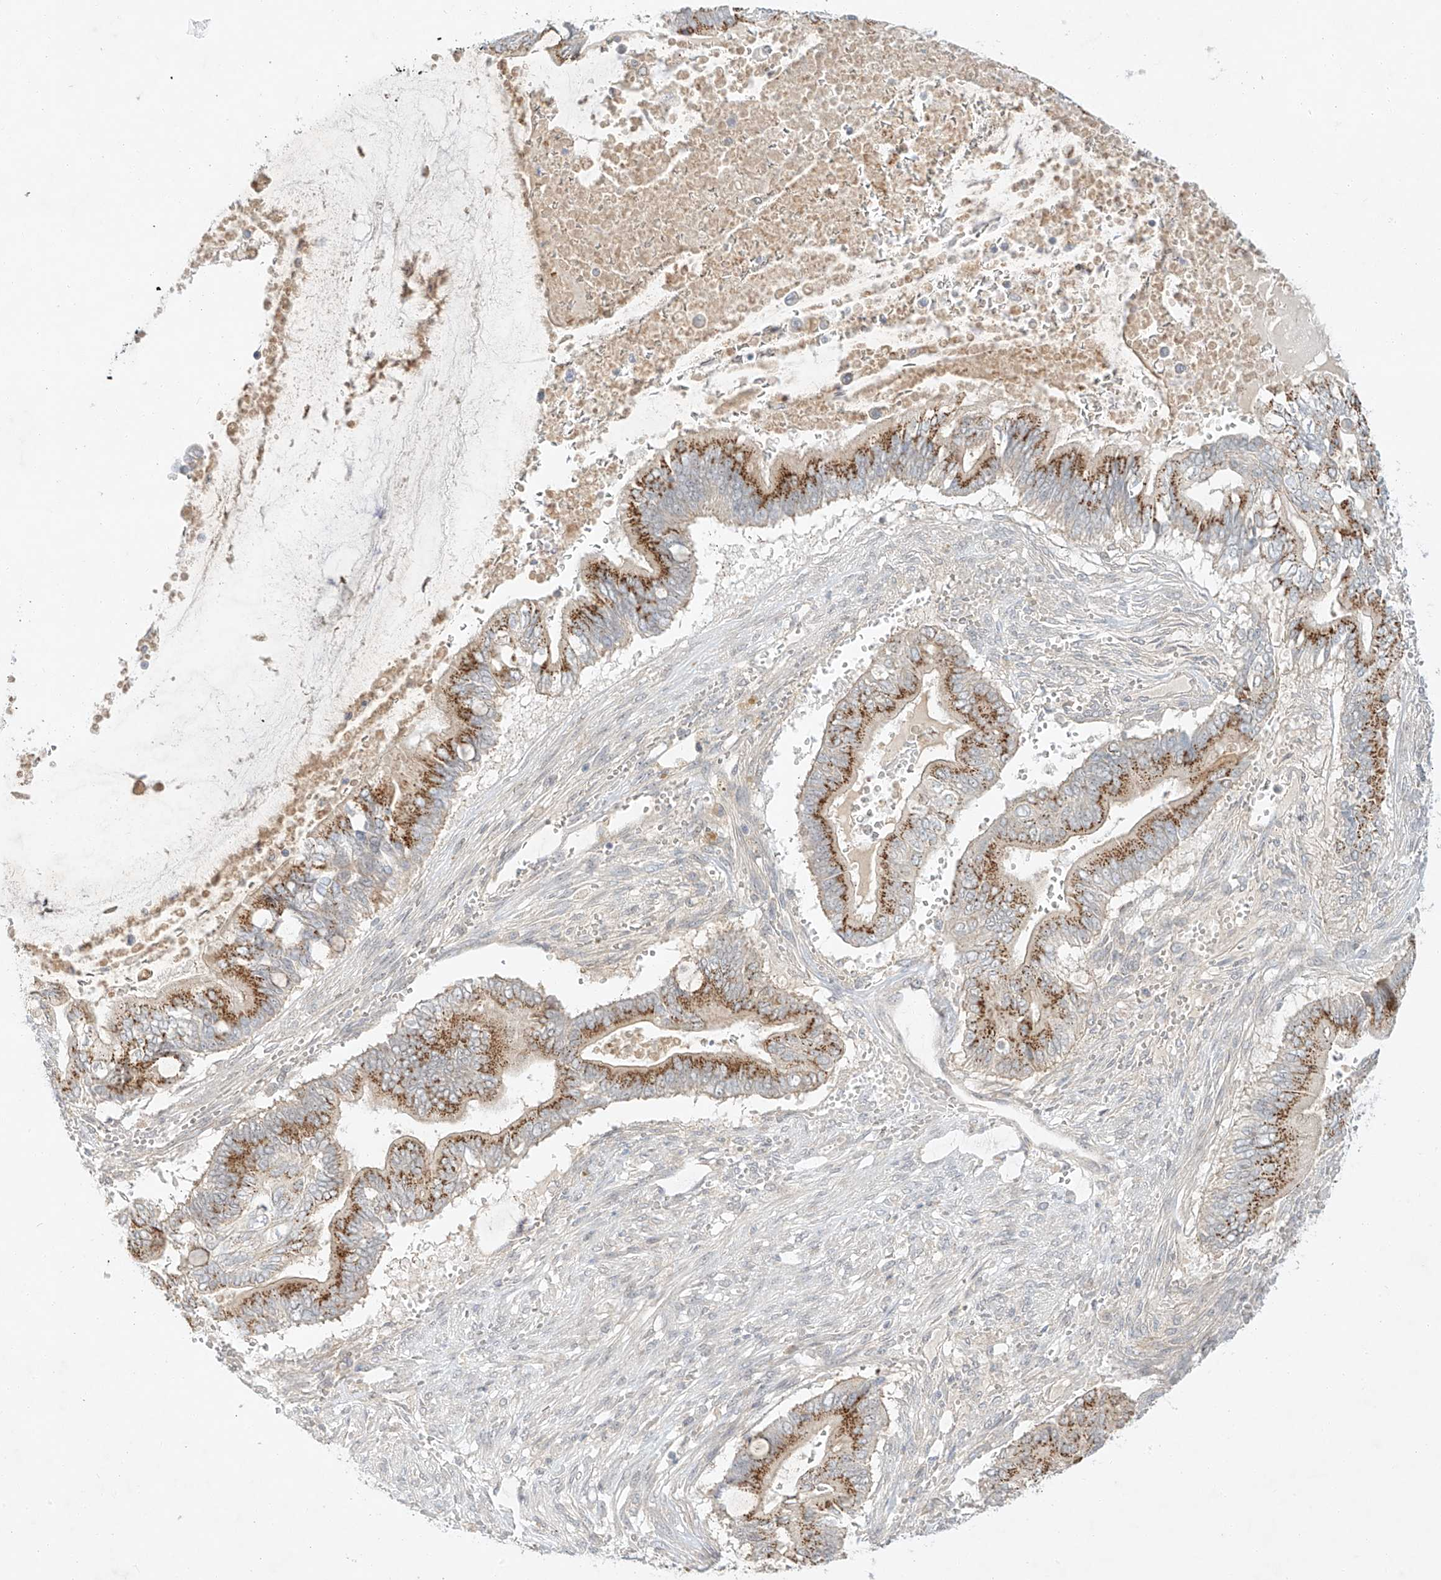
{"staining": {"intensity": "moderate", "quantity": ">75%", "location": "cytoplasmic/membranous"}, "tissue": "pancreatic cancer", "cell_type": "Tumor cells", "image_type": "cancer", "snomed": [{"axis": "morphology", "description": "Adenocarcinoma, NOS"}, {"axis": "topography", "description": "Pancreas"}], "caption": "DAB immunohistochemical staining of adenocarcinoma (pancreatic) displays moderate cytoplasmic/membranous protein staining in approximately >75% of tumor cells.", "gene": "PAK6", "patient": {"sex": "male", "age": 68}}